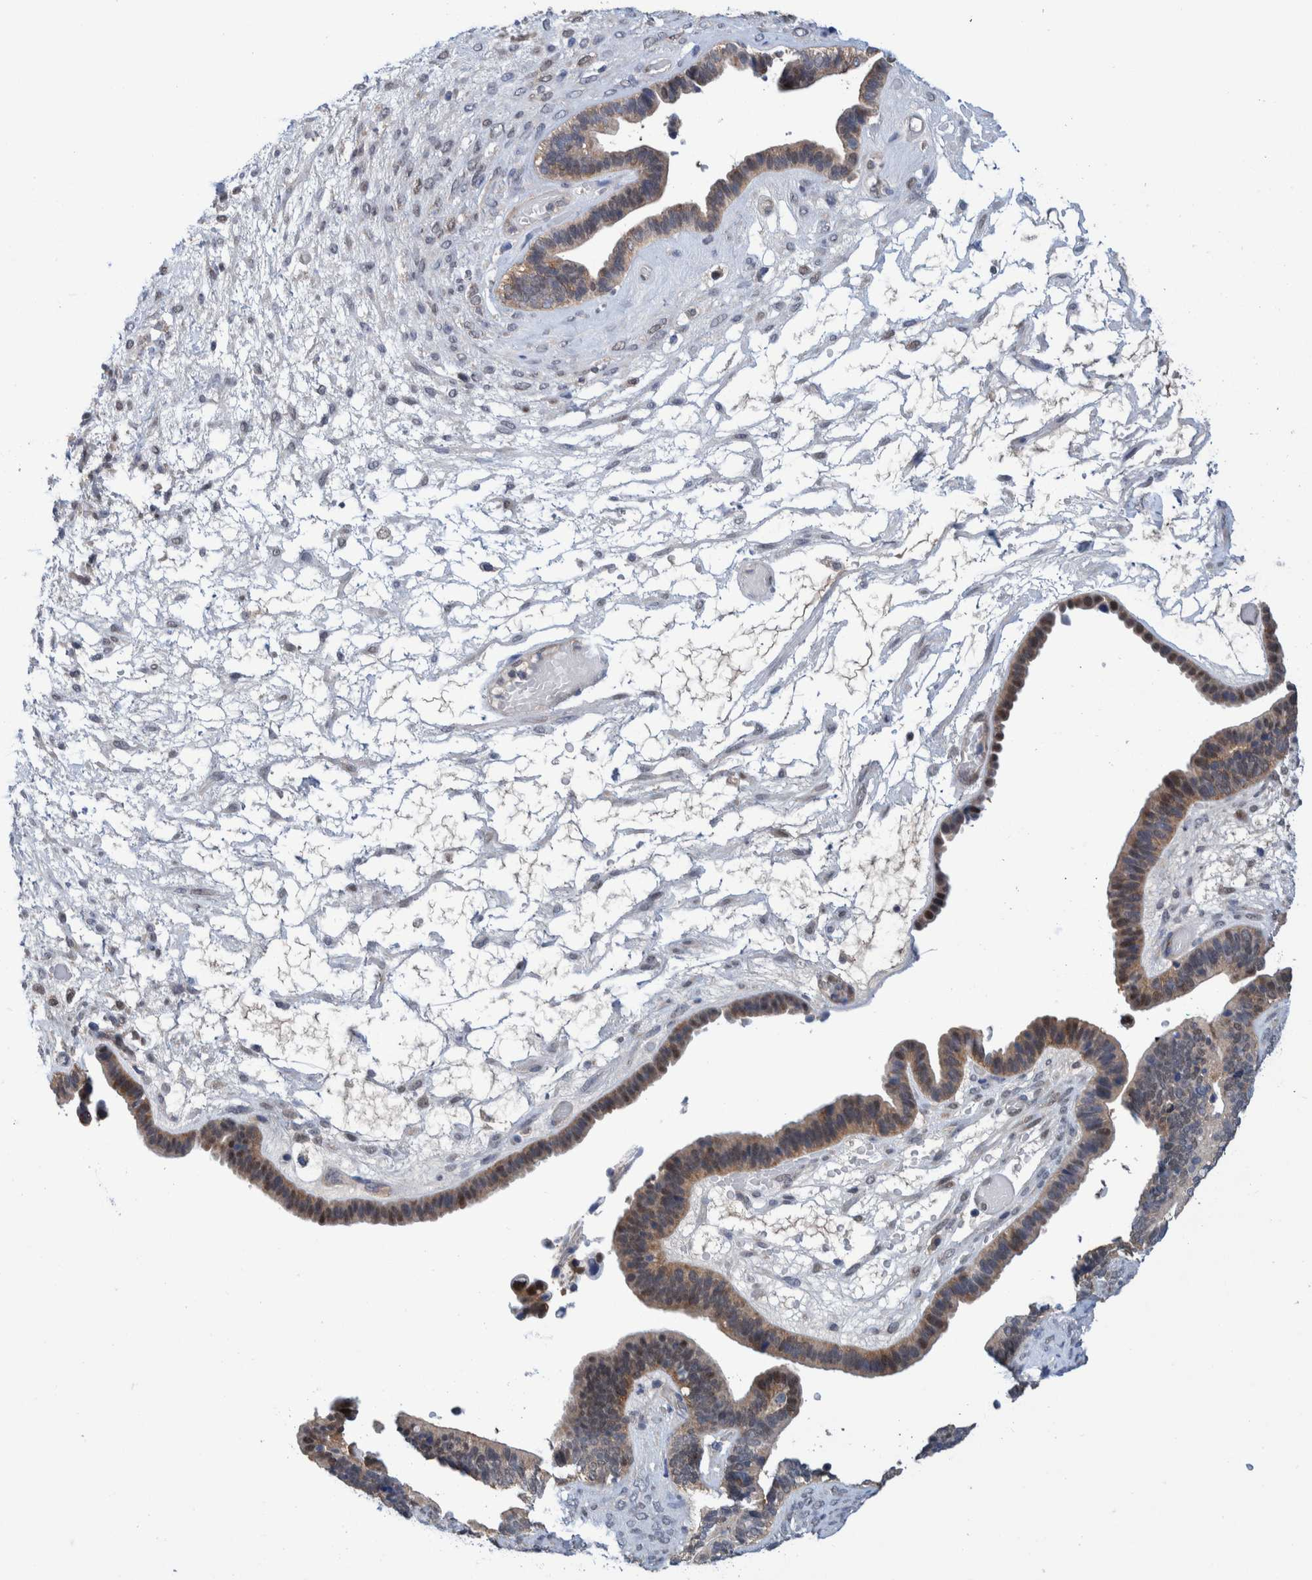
{"staining": {"intensity": "moderate", "quantity": ">75%", "location": "cytoplasmic/membranous,nuclear"}, "tissue": "ovarian cancer", "cell_type": "Tumor cells", "image_type": "cancer", "snomed": [{"axis": "morphology", "description": "Cystadenocarcinoma, serous, NOS"}, {"axis": "topography", "description": "Ovary"}], "caption": "This is a photomicrograph of IHC staining of serous cystadenocarcinoma (ovarian), which shows moderate positivity in the cytoplasmic/membranous and nuclear of tumor cells.", "gene": "PFAS", "patient": {"sex": "female", "age": 56}}